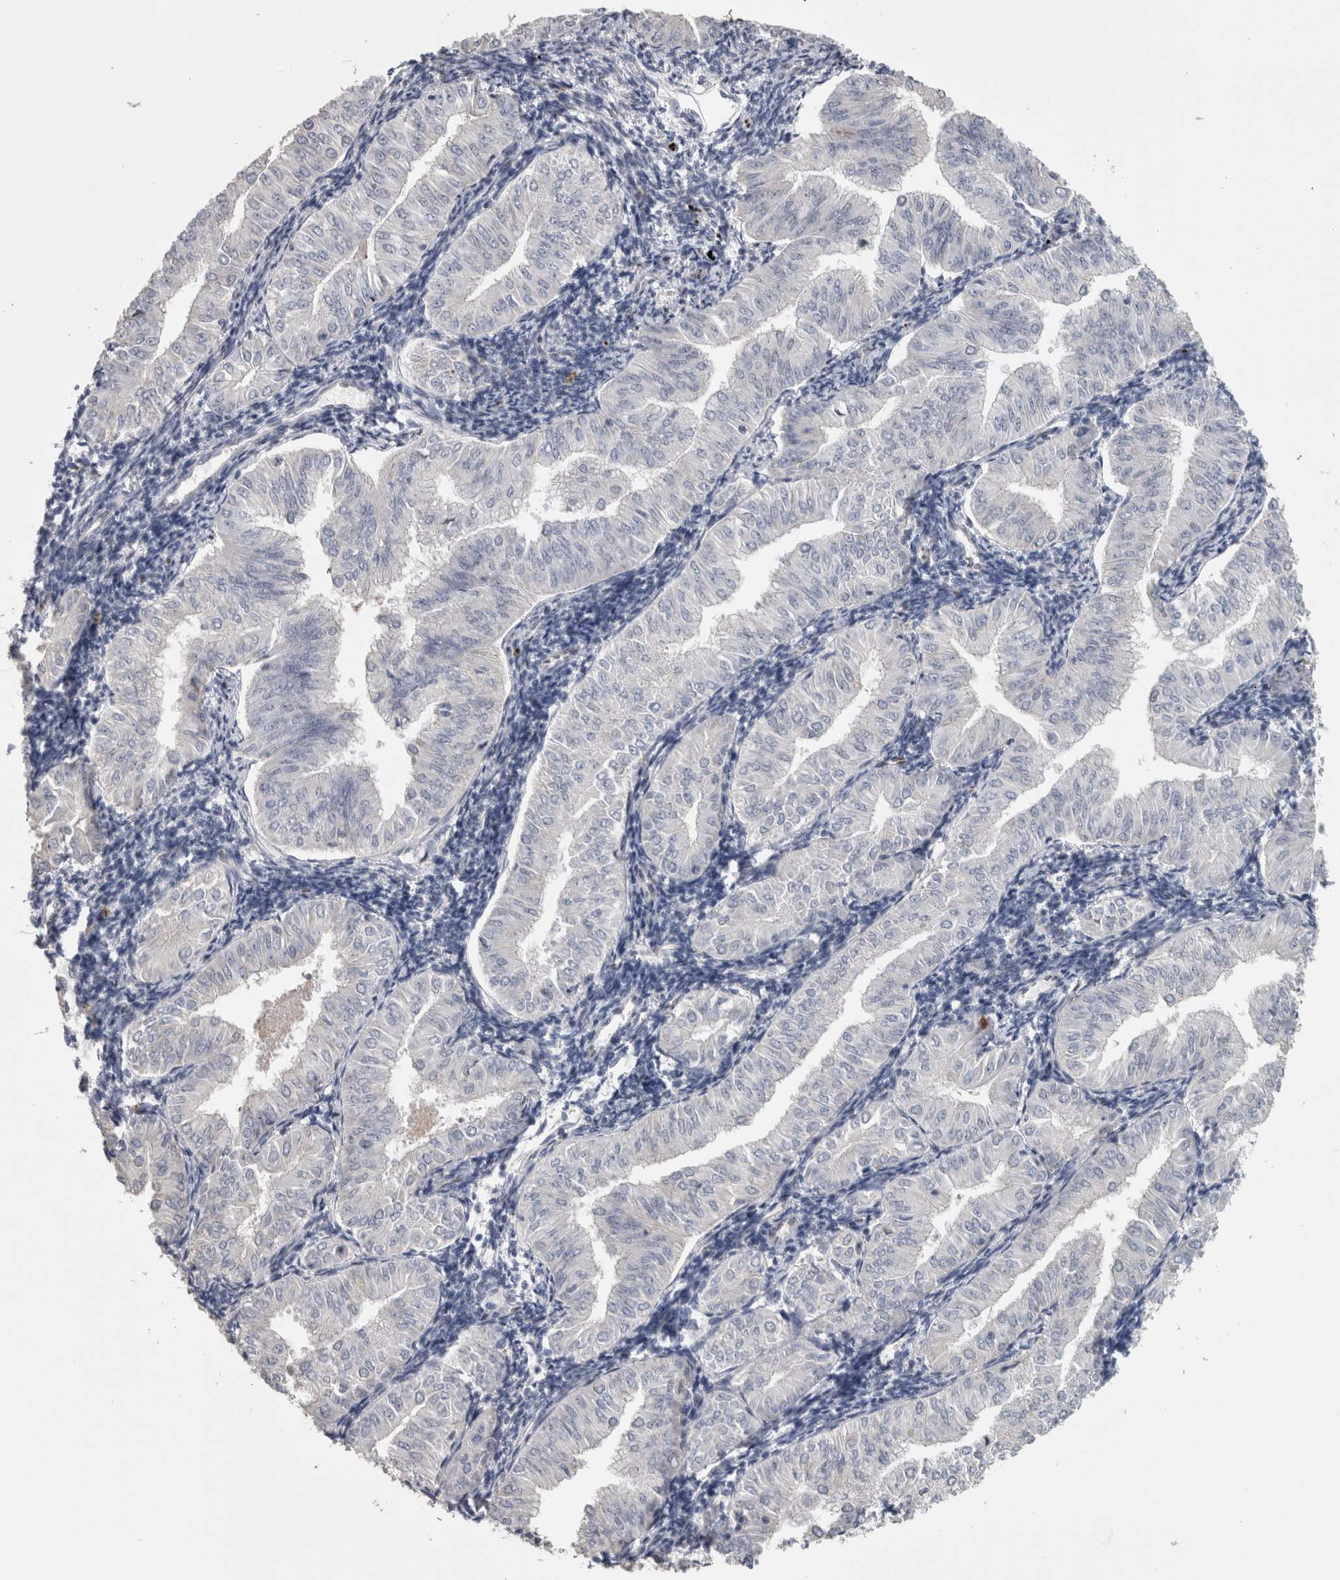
{"staining": {"intensity": "negative", "quantity": "none", "location": "none"}, "tissue": "endometrial cancer", "cell_type": "Tumor cells", "image_type": "cancer", "snomed": [{"axis": "morphology", "description": "Normal tissue, NOS"}, {"axis": "morphology", "description": "Adenocarcinoma, NOS"}, {"axis": "topography", "description": "Endometrium"}], "caption": "The image demonstrates no staining of tumor cells in endometrial adenocarcinoma.", "gene": "IL33", "patient": {"sex": "female", "age": 53}}